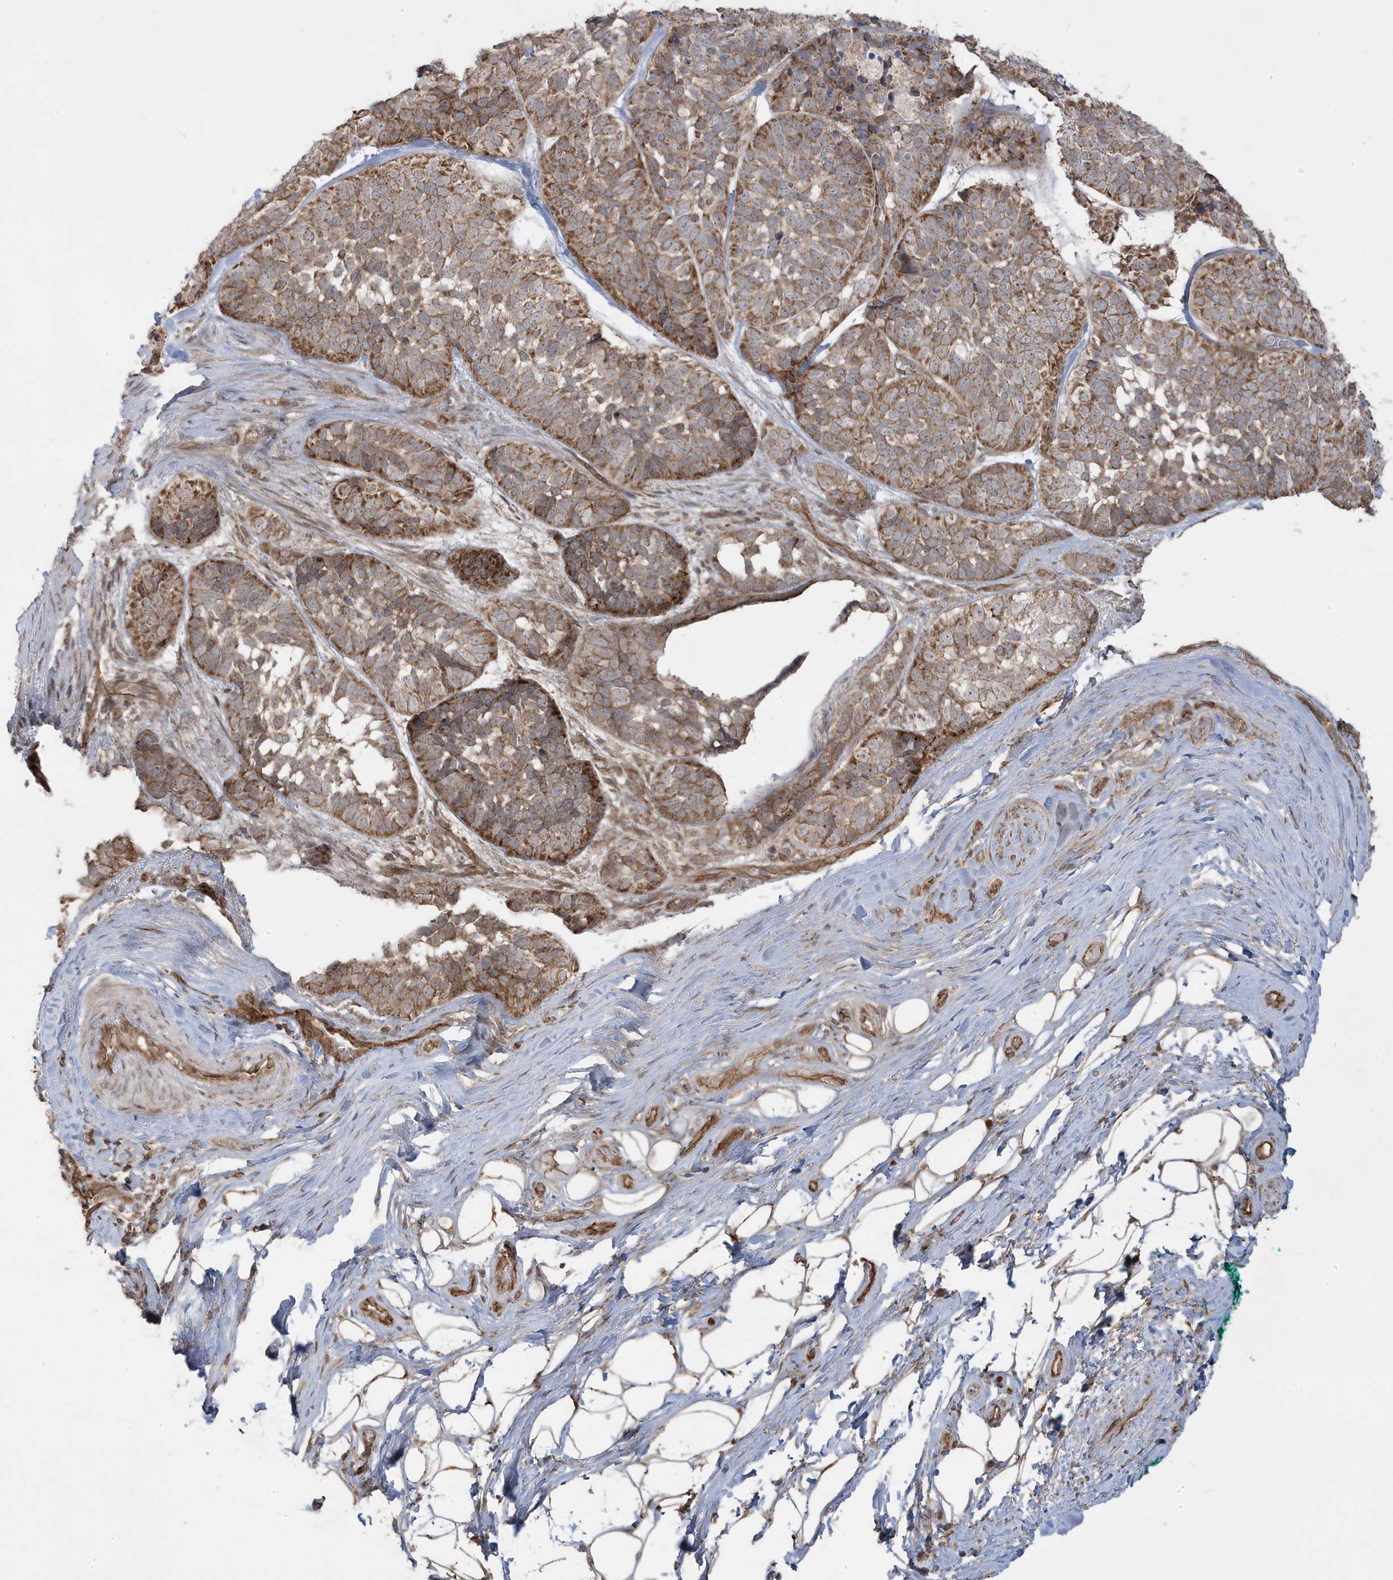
{"staining": {"intensity": "moderate", "quantity": ">75%", "location": "cytoplasmic/membranous"}, "tissue": "skin cancer", "cell_type": "Tumor cells", "image_type": "cancer", "snomed": [{"axis": "morphology", "description": "Basal cell carcinoma"}, {"axis": "topography", "description": "Skin"}], "caption": "A medium amount of moderate cytoplasmic/membranous positivity is appreciated in approximately >75% of tumor cells in skin cancer tissue.", "gene": "DNAJC12", "patient": {"sex": "male", "age": 62}}